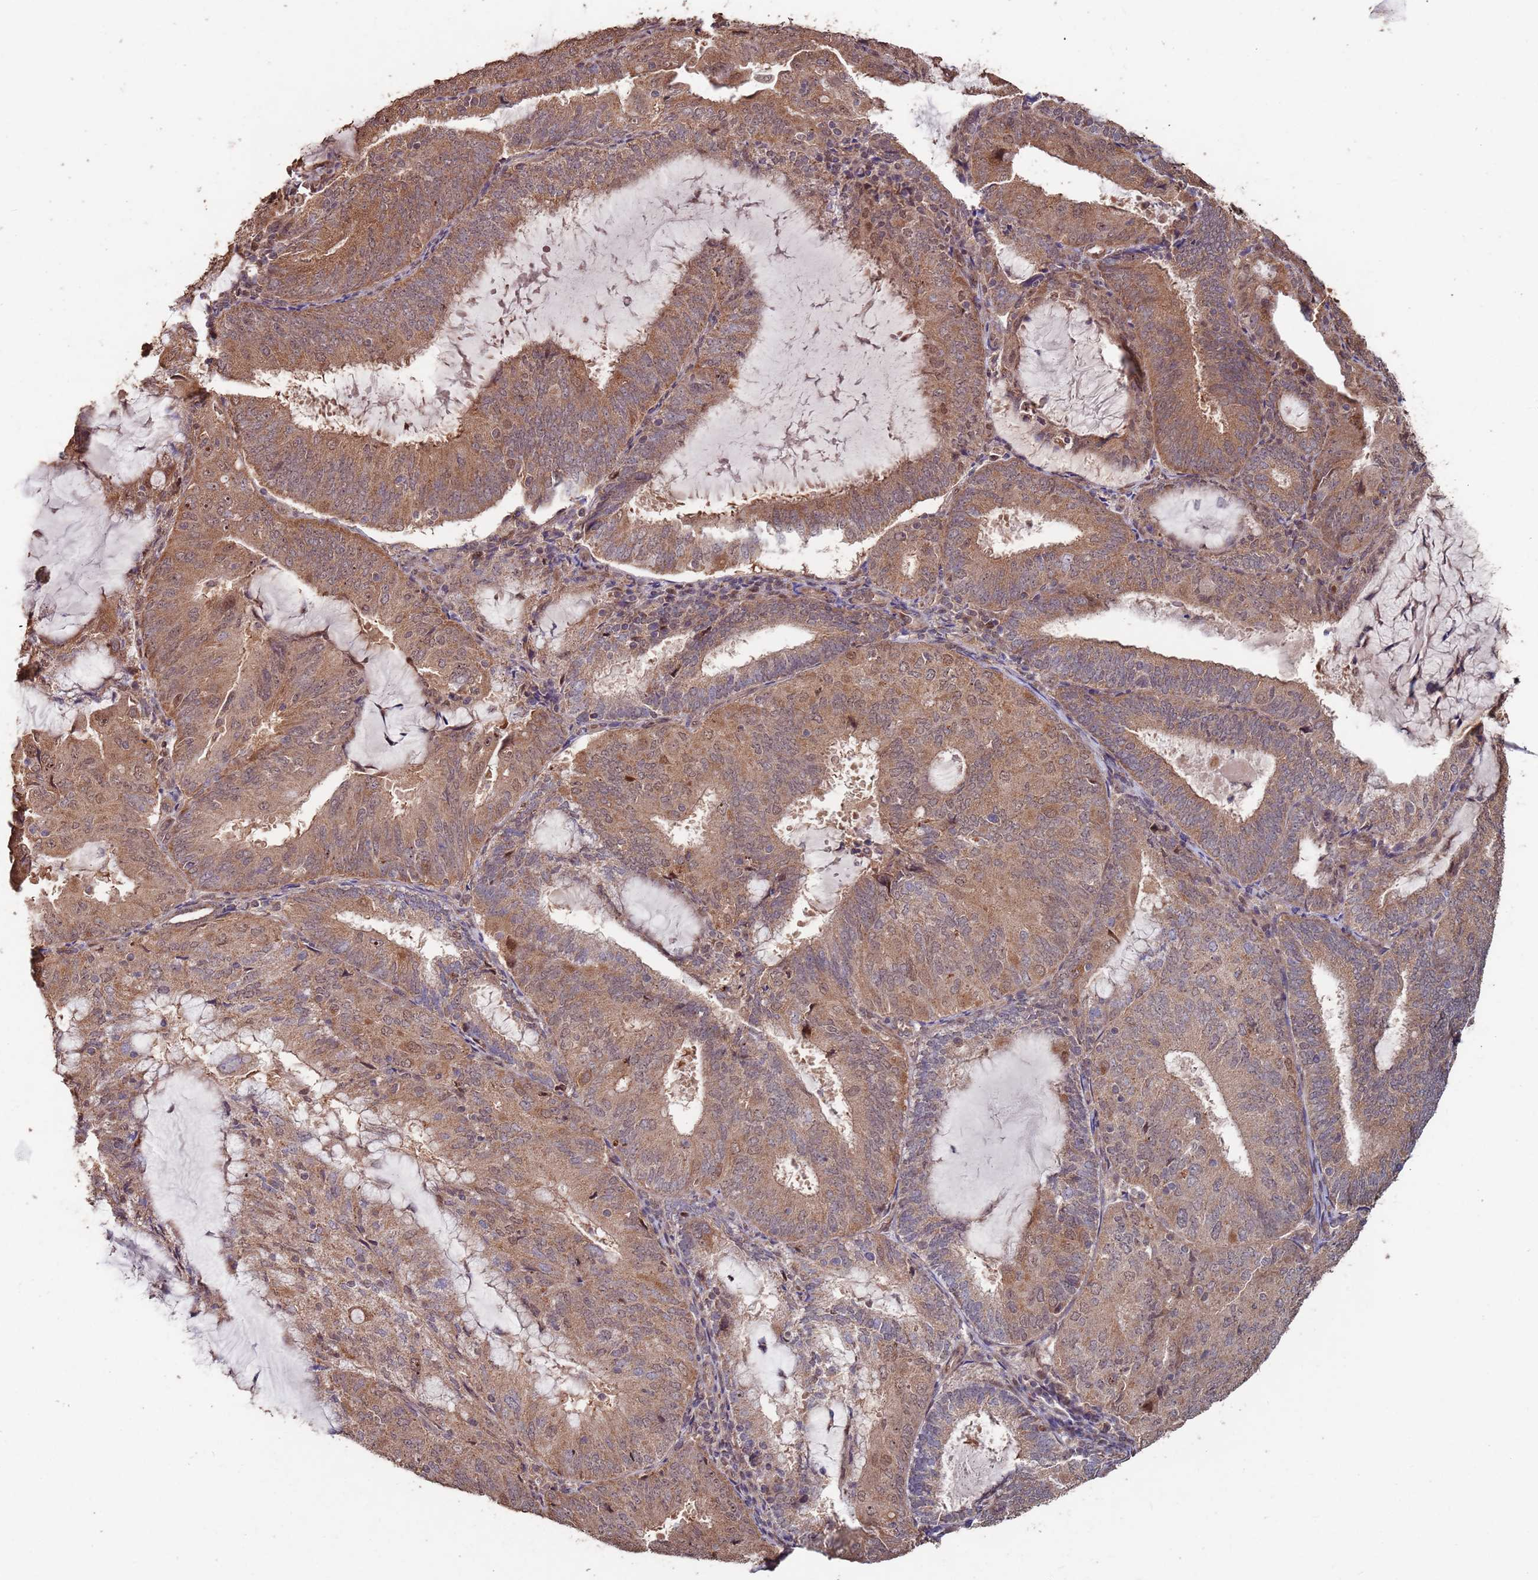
{"staining": {"intensity": "moderate", "quantity": ">75%", "location": "cytoplasmic/membranous,nuclear"}, "tissue": "endometrial cancer", "cell_type": "Tumor cells", "image_type": "cancer", "snomed": [{"axis": "morphology", "description": "Adenocarcinoma, NOS"}, {"axis": "topography", "description": "Endometrium"}], "caption": "Endometrial cancer (adenocarcinoma) stained with DAB (3,3'-diaminobenzidine) immunohistochemistry (IHC) shows medium levels of moderate cytoplasmic/membranous and nuclear staining in approximately >75% of tumor cells. The staining is performed using DAB brown chromogen to label protein expression. The nuclei are counter-stained blue using hematoxylin.", "gene": "PRR7", "patient": {"sex": "female", "age": 81}}